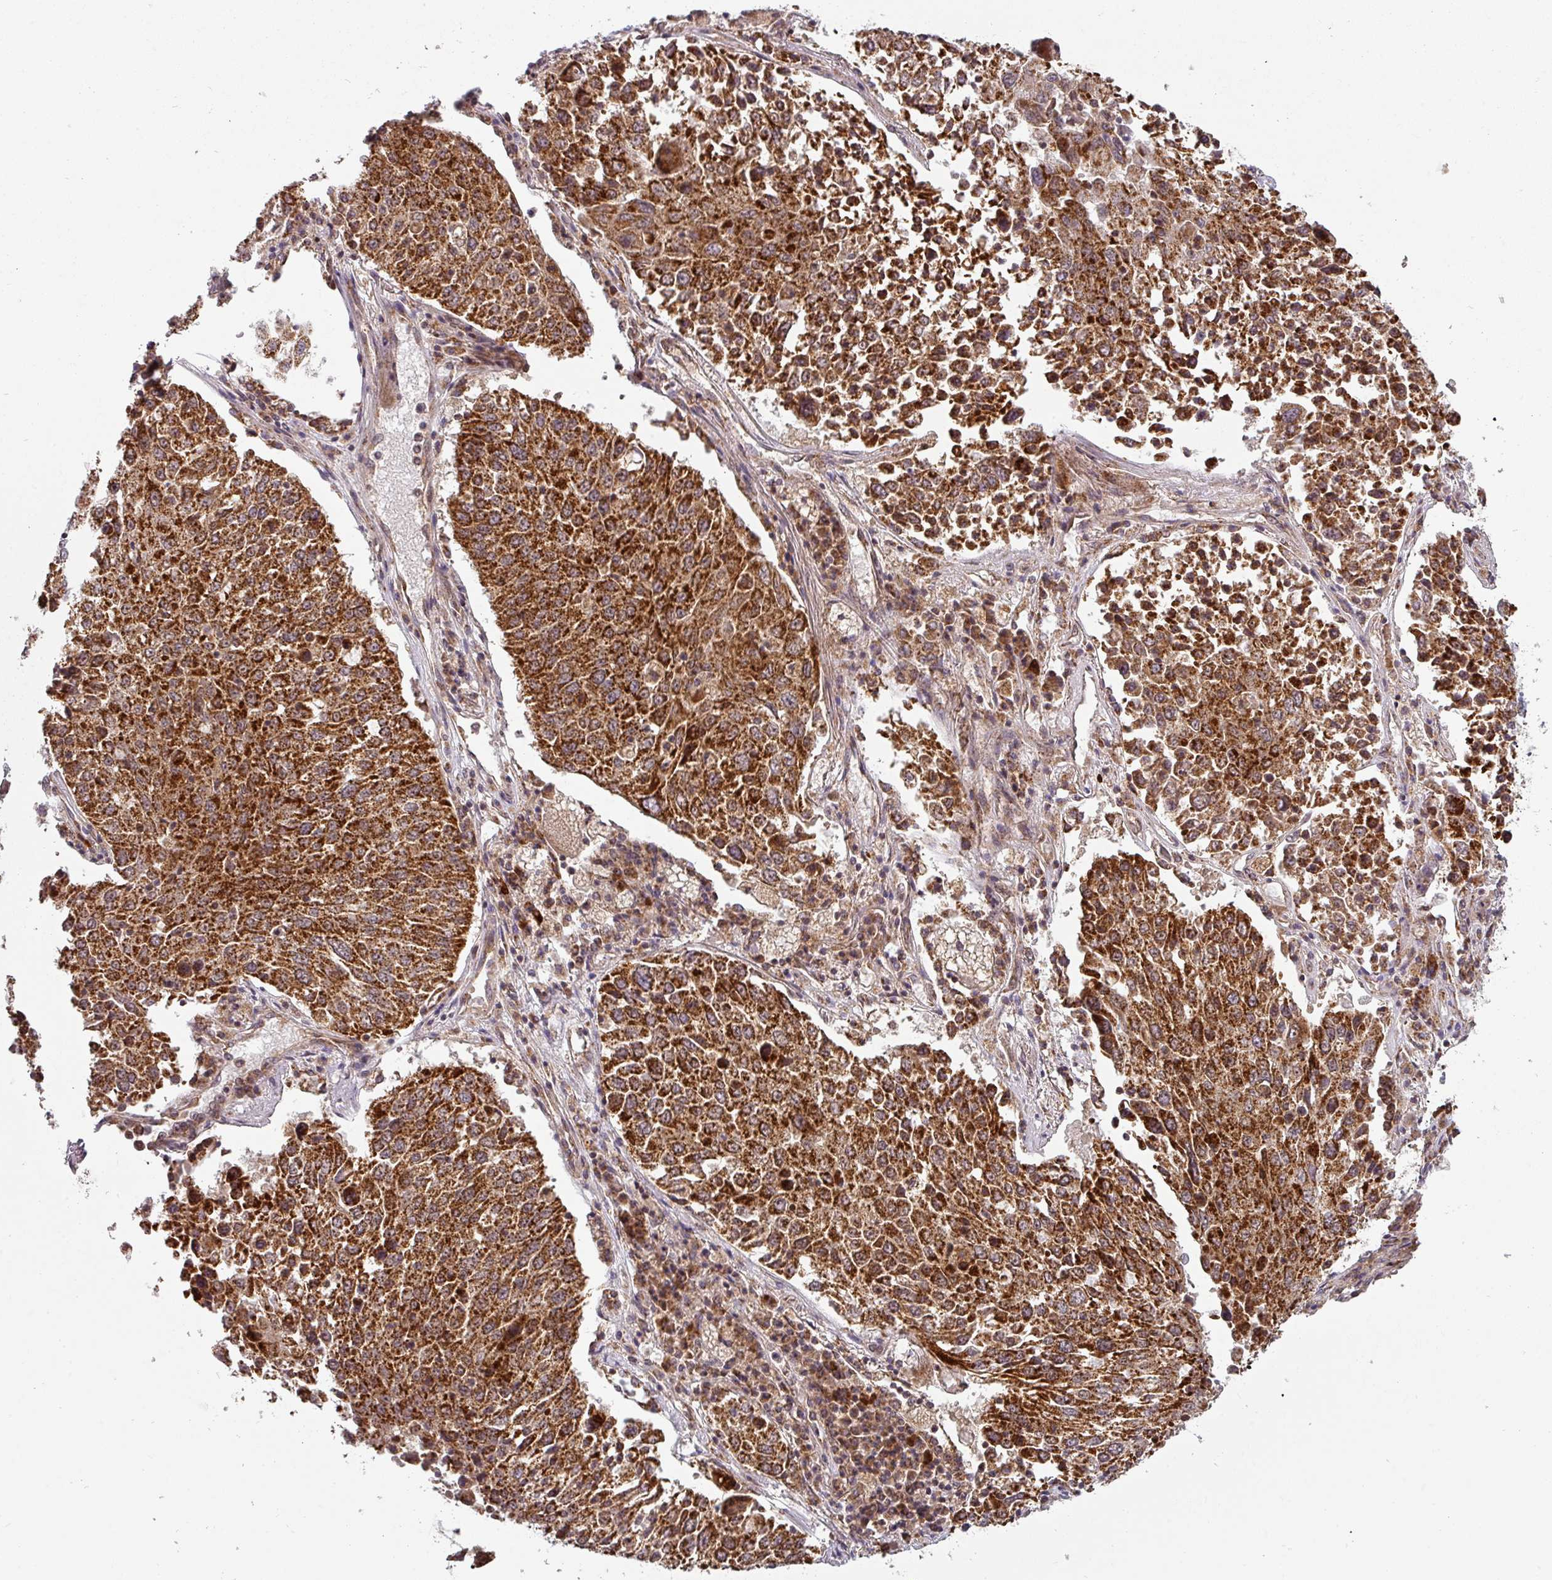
{"staining": {"intensity": "strong", "quantity": ">75%", "location": "cytoplasmic/membranous"}, "tissue": "lung cancer", "cell_type": "Tumor cells", "image_type": "cancer", "snomed": [{"axis": "morphology", "description": "Squamous cell carcinoma, NOS"}, {"axis": "topography", "description": "Lung"}], "caption": "The micrograph shows staining of lung squamous cell carcinoma, revealing strong cytoplasmic/membranous protein staining (brown color) within tumor cells. (Brightfield microscopy of DAB IHC at high magnification).", "gene": "MRPS16", "patient": {"sex": "male", "age": 65}}